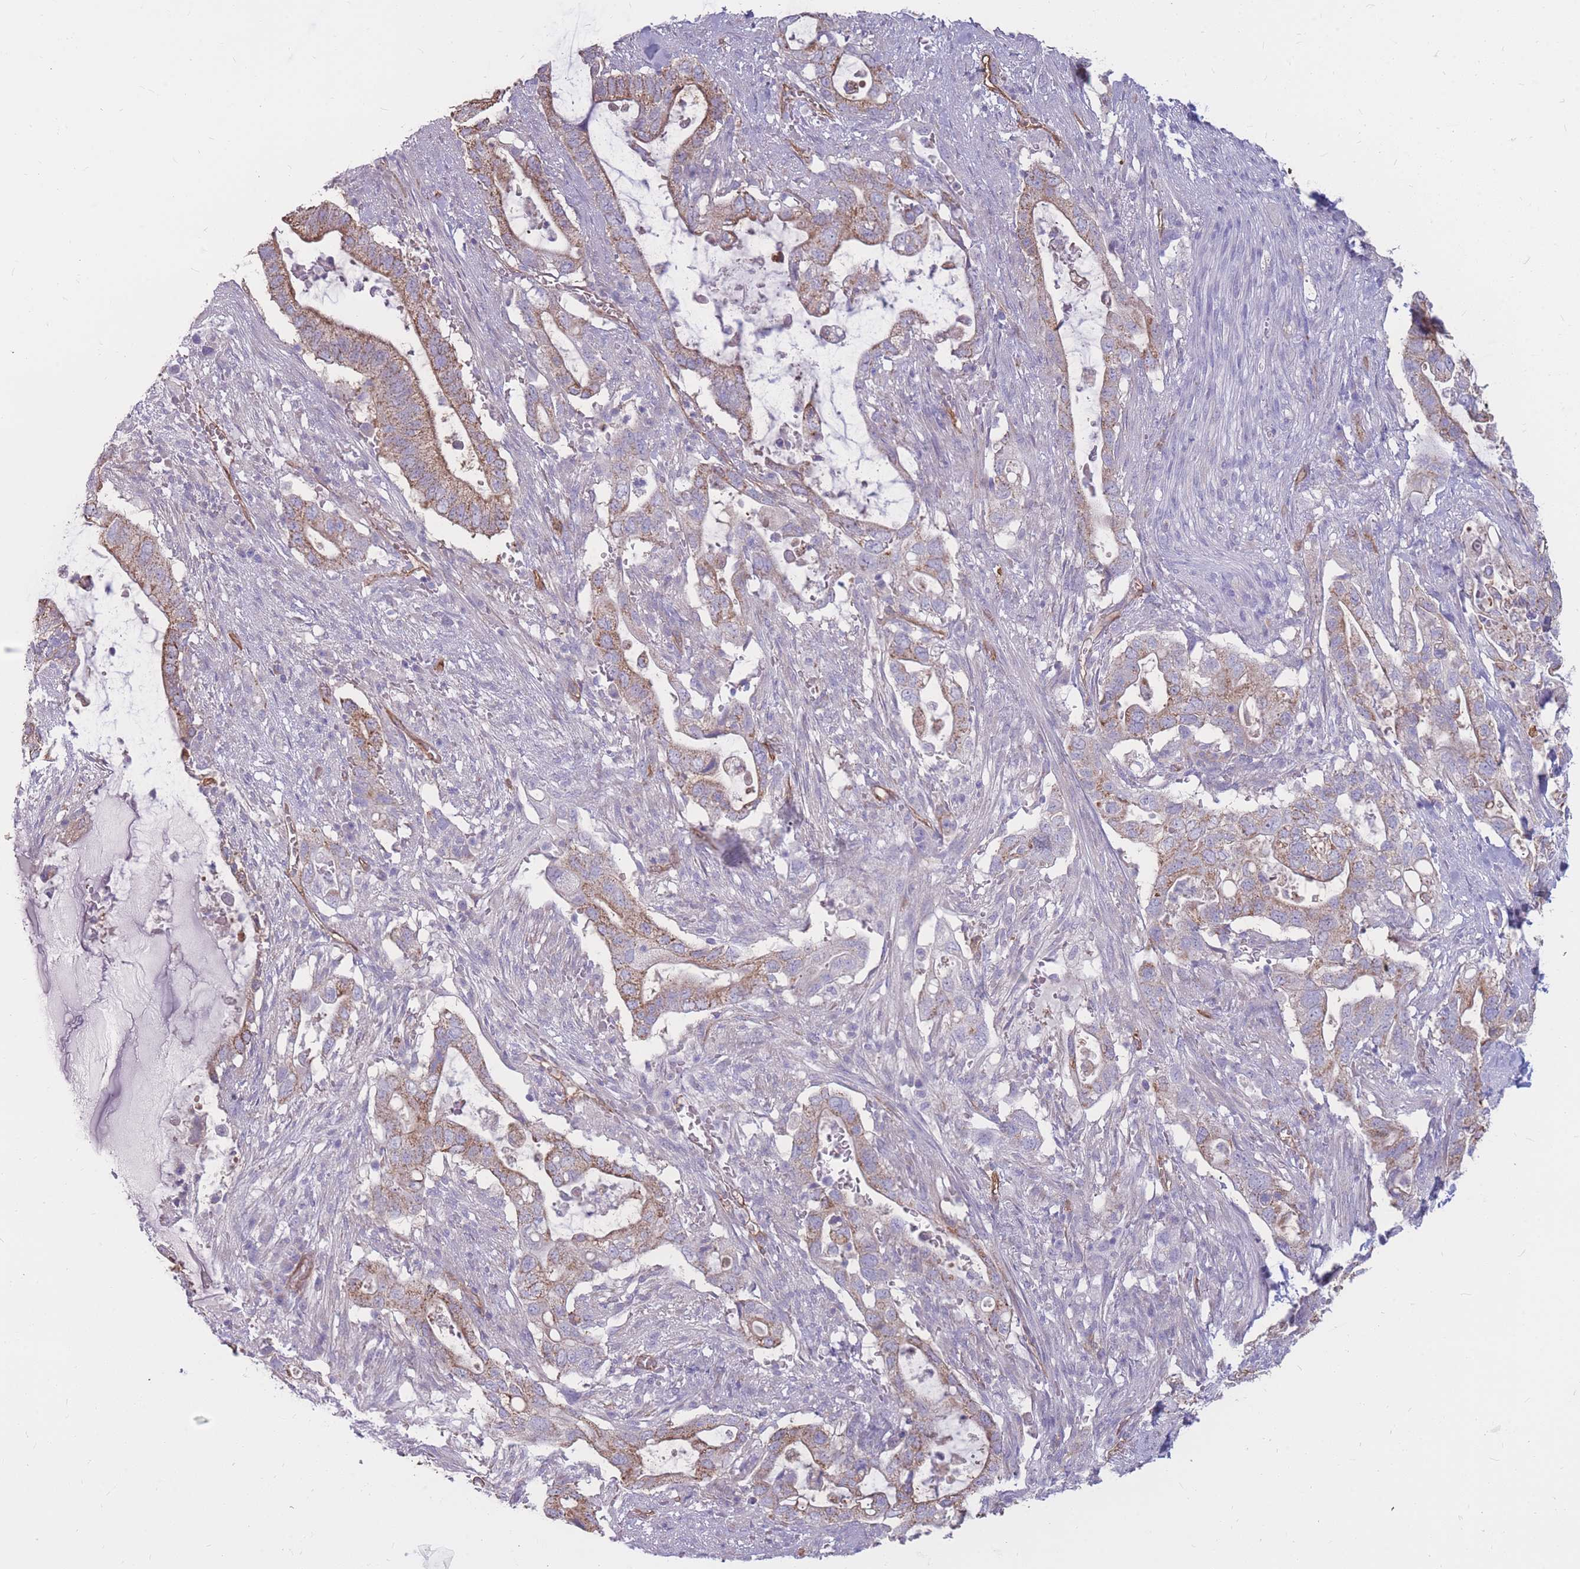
{"staining": {"intensity": "moderate", "quantity": "25%-75%", "location": "cytoplasmic/membranous"}, "tissue": "pancreatic cancer", "cell_type": "Tumor cells", "image_type": "cancer", "snomed": [{"axis": "morphology", "description": "Adenocarcinoma, NOS"}, {"axis": "topography", "description": "Pancreas"}], "caption": "Tumor cells demonstrate moderate cytoplasmic/membranous positivity in about 25%-75% of cells in pancreatic cancer (adenocarcinoma). Using DAB (3,3'-diaminobenzidine) (brown) and hematoxylin (blue) stains, captured at high magnification using brightfield microscopy.", "gene": "GNA11", "patient": {"sex": "female", "age": 72}}